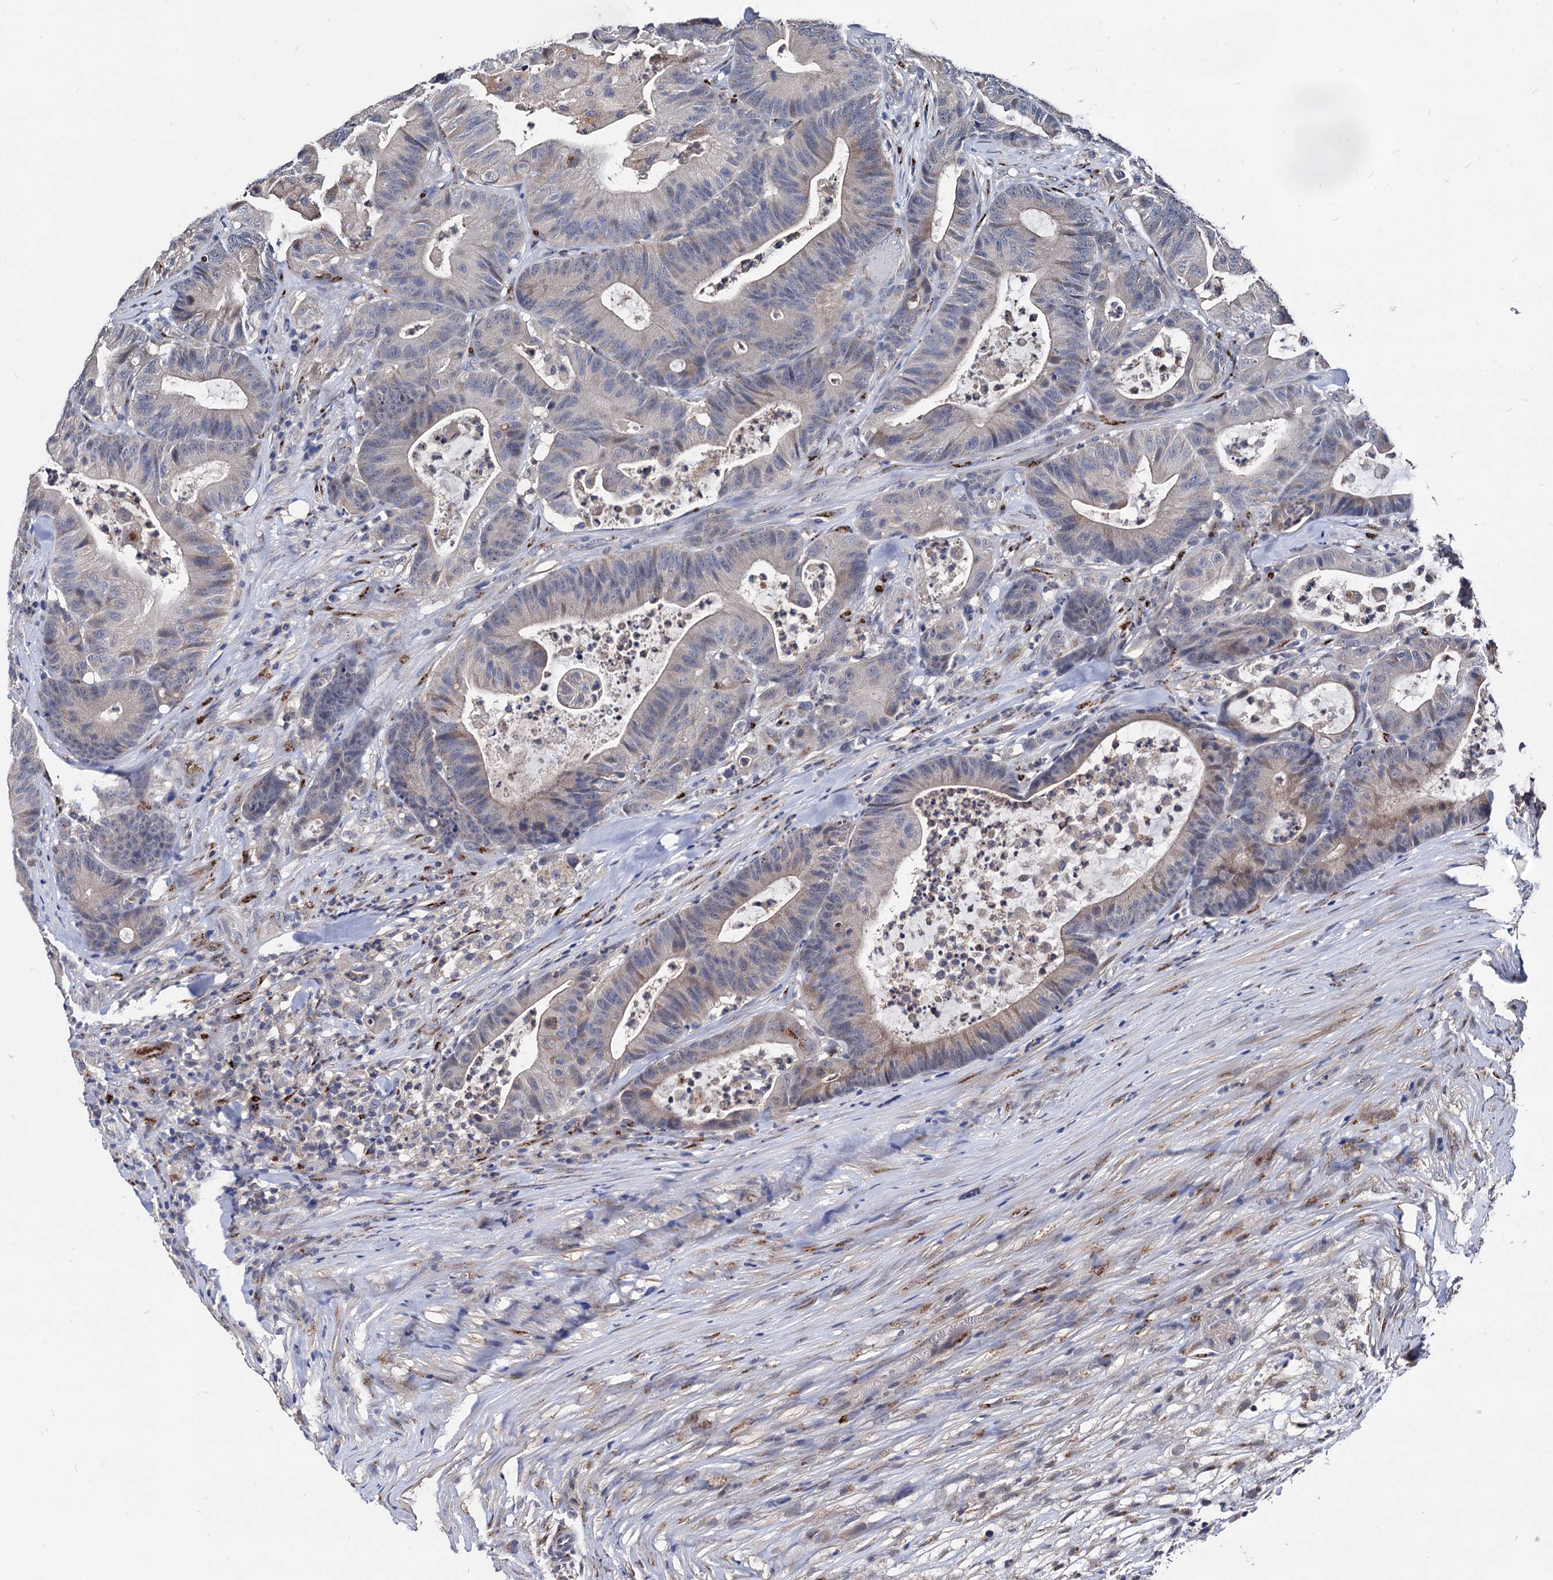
{"staining": {"intensity": "weak", "quantity": "<25%", "location": "cytoplasmic/membranous,nuclear"}, "tissue": "colorectal cancer", "cell_type": "Tumor cells", "image_type": "cancer", "snomed": [{"axis": "morphology", "description": "Adenocarcinoma, NOS"}, {"axis": "topography", "description": "Colon"}], "caption": "This is an immunohistochemistry (IHC) image of colorectal cancer. There is no positivity in tumor cells.", "gene": "ESD", "patient": {"sex": "female", "age": 84}}